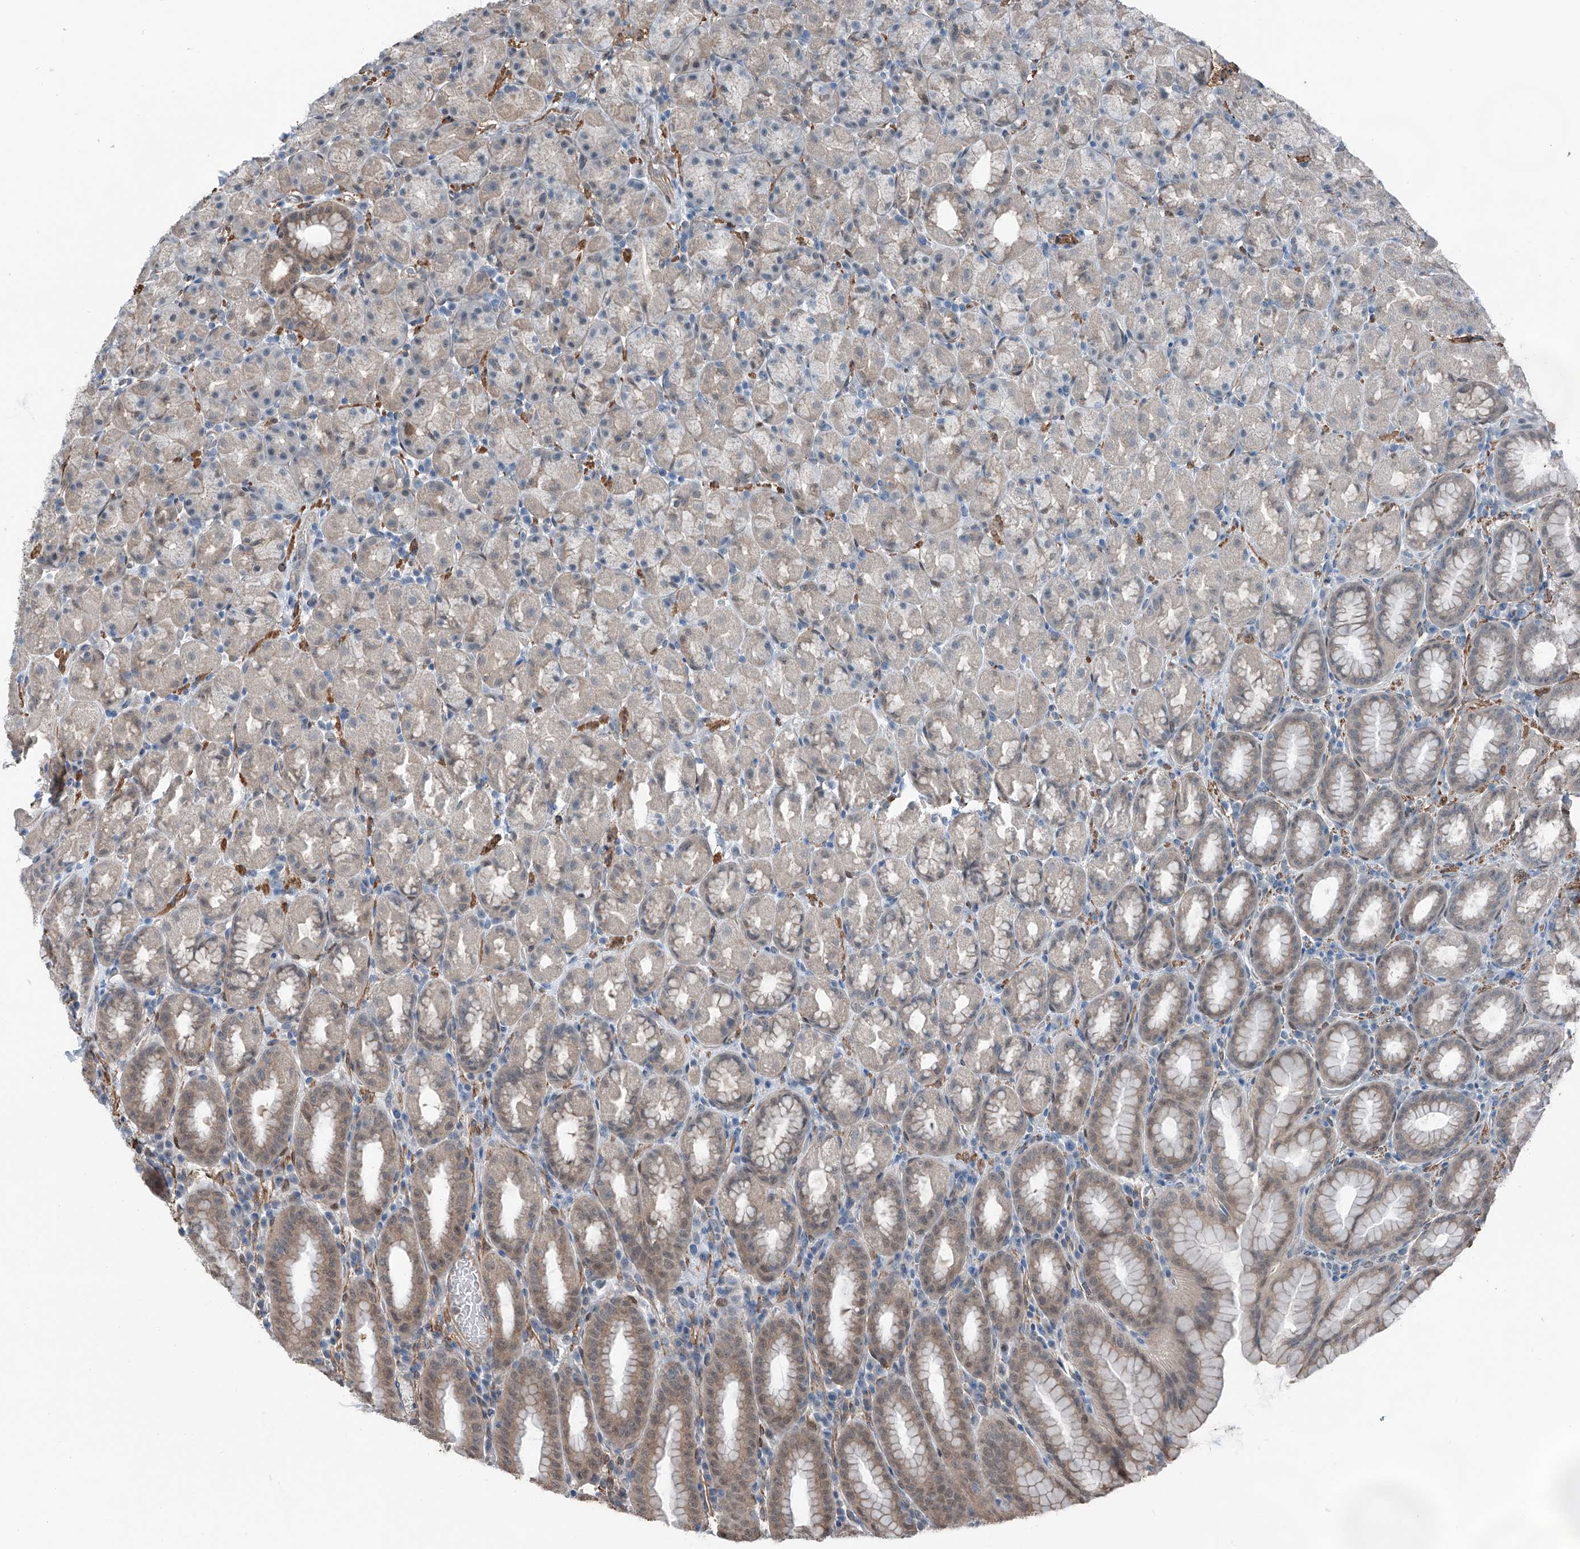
{"staining": {"intensity": "weak", "quantity": "25%-75%", "location": "cytoplasmic/membranous,nuclear"}, "tissue": "stomach", "cell_type": "Glandular cells", "image_type": "normal", "snomed": [{"axis": "morphology", "description": "Normal tissue, NOS"}, {"axis": "topography", "description": "Stomach, upper"}], "caption": "A brown stain highlights weak cytoplasmic/membranous,nuclear positivity of a protein in glandular cells of unremarkable stomach. (DAB (3,3'-diaminobenzidine) = brown stain, brightfield microscopy at high magnification).", "gene": "HSPA6", "patient": {"sex": "male", "age": 68}}